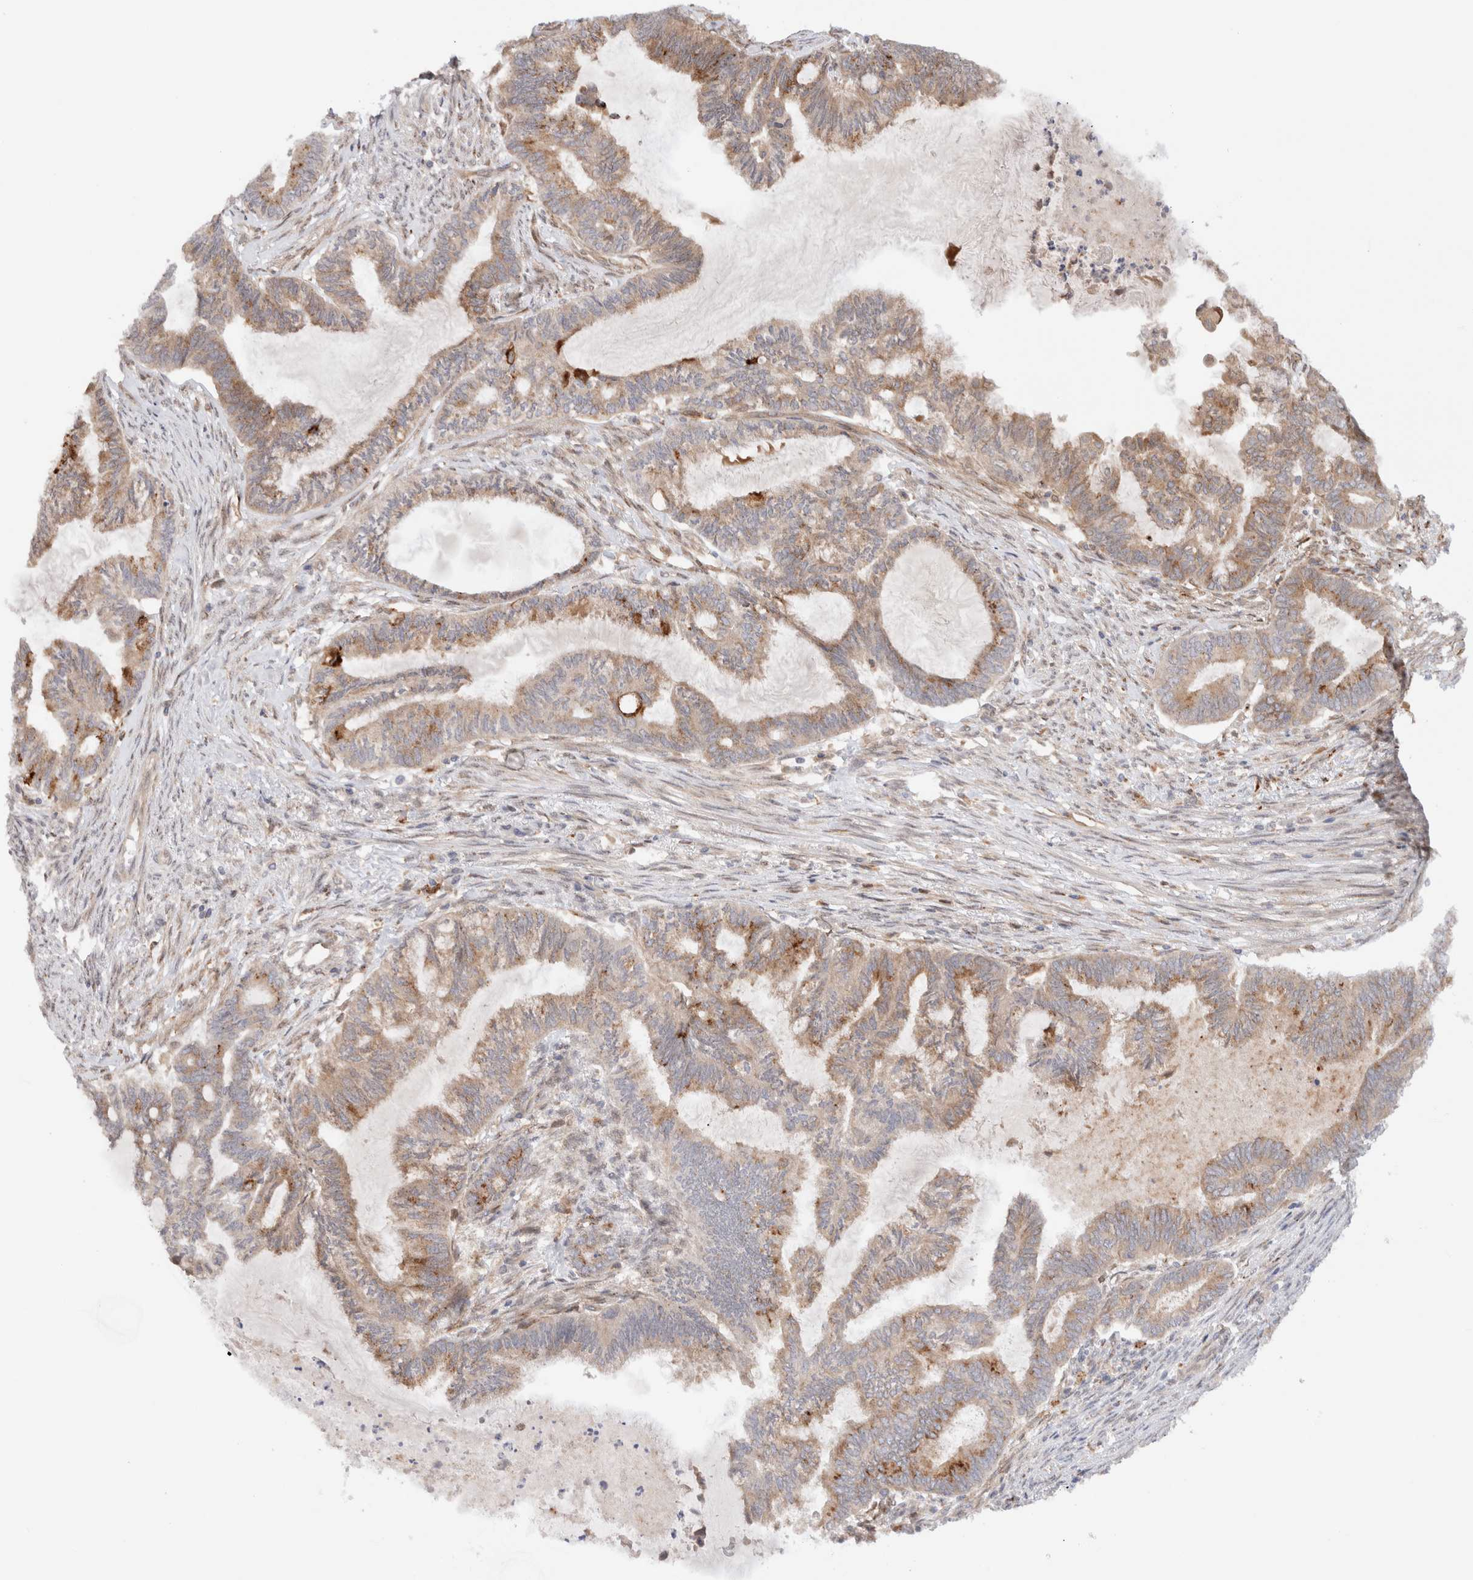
{"staining": {"intensity": "moderate", "quantity": ">75%", "location": "cytoplasmic/membranous"}, "tissue": "endometrial cancer", "cell_type": "Tumor cells", "image_type": "cancer", "snomed": [{"axis": "morphology", "description": "Adenocarcinoma, NOS"}, {"axis": "topography", "description": "Endometrium"}], "caption": "Immunohistochemistry (IHC) (DAB) staining of endometrial adenocarcinoma displays moderate cytoplasmic/membranous protein staining in about >75% of tumor cells. The protein of interest is stained brown, and the nuclei are stained in blue (DAB (3,3'-diaminobenzidine) IHC with brightfield microscopy, high magnification).", "gene": "GCN1", "patient": {"sex": "female", "age": 86}}